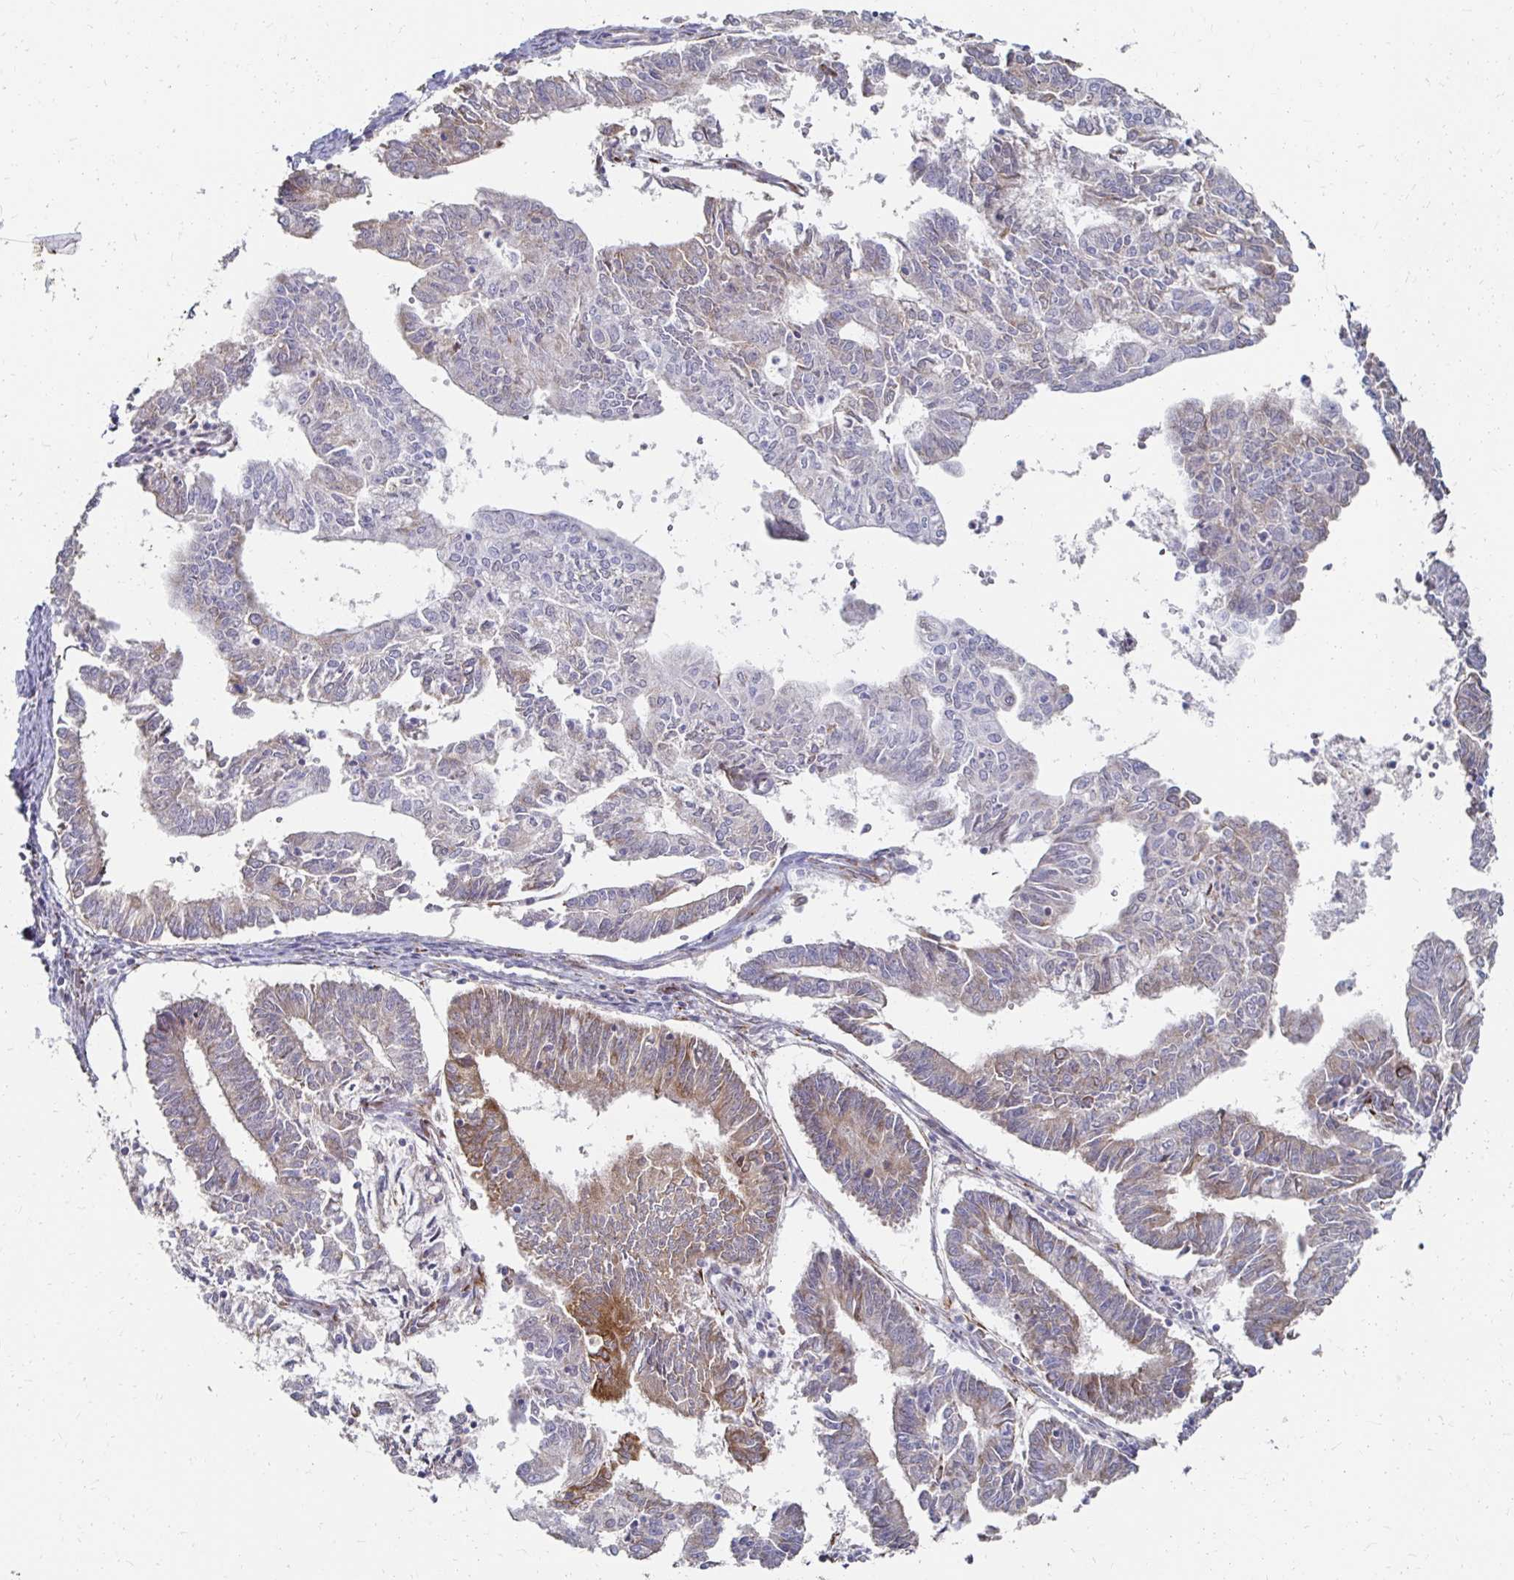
{"staining": {"intensity": "moderate", "quantity": "<25%", "location": "cytoplasmic/membranous"}, "tissue": "endometrial cancer", "cell_type": "Tumor cells", "image_type": "cancer", "snomed": [{"axis": "morphology", "description": "Adenocarcinoma, NOS"}, {"axis": "topography", "description": "Endometrium"}], "caption": "The immunohistochemical stain labels moderate cytoplasmic/membranous staining in tumor cells of endometrial adenocarcinoma tissue. The protein is shown in brown color, while the nuclei are stained blue.", "gene": "ZNF727", "patient": {"sex": "female", "age": 61}}